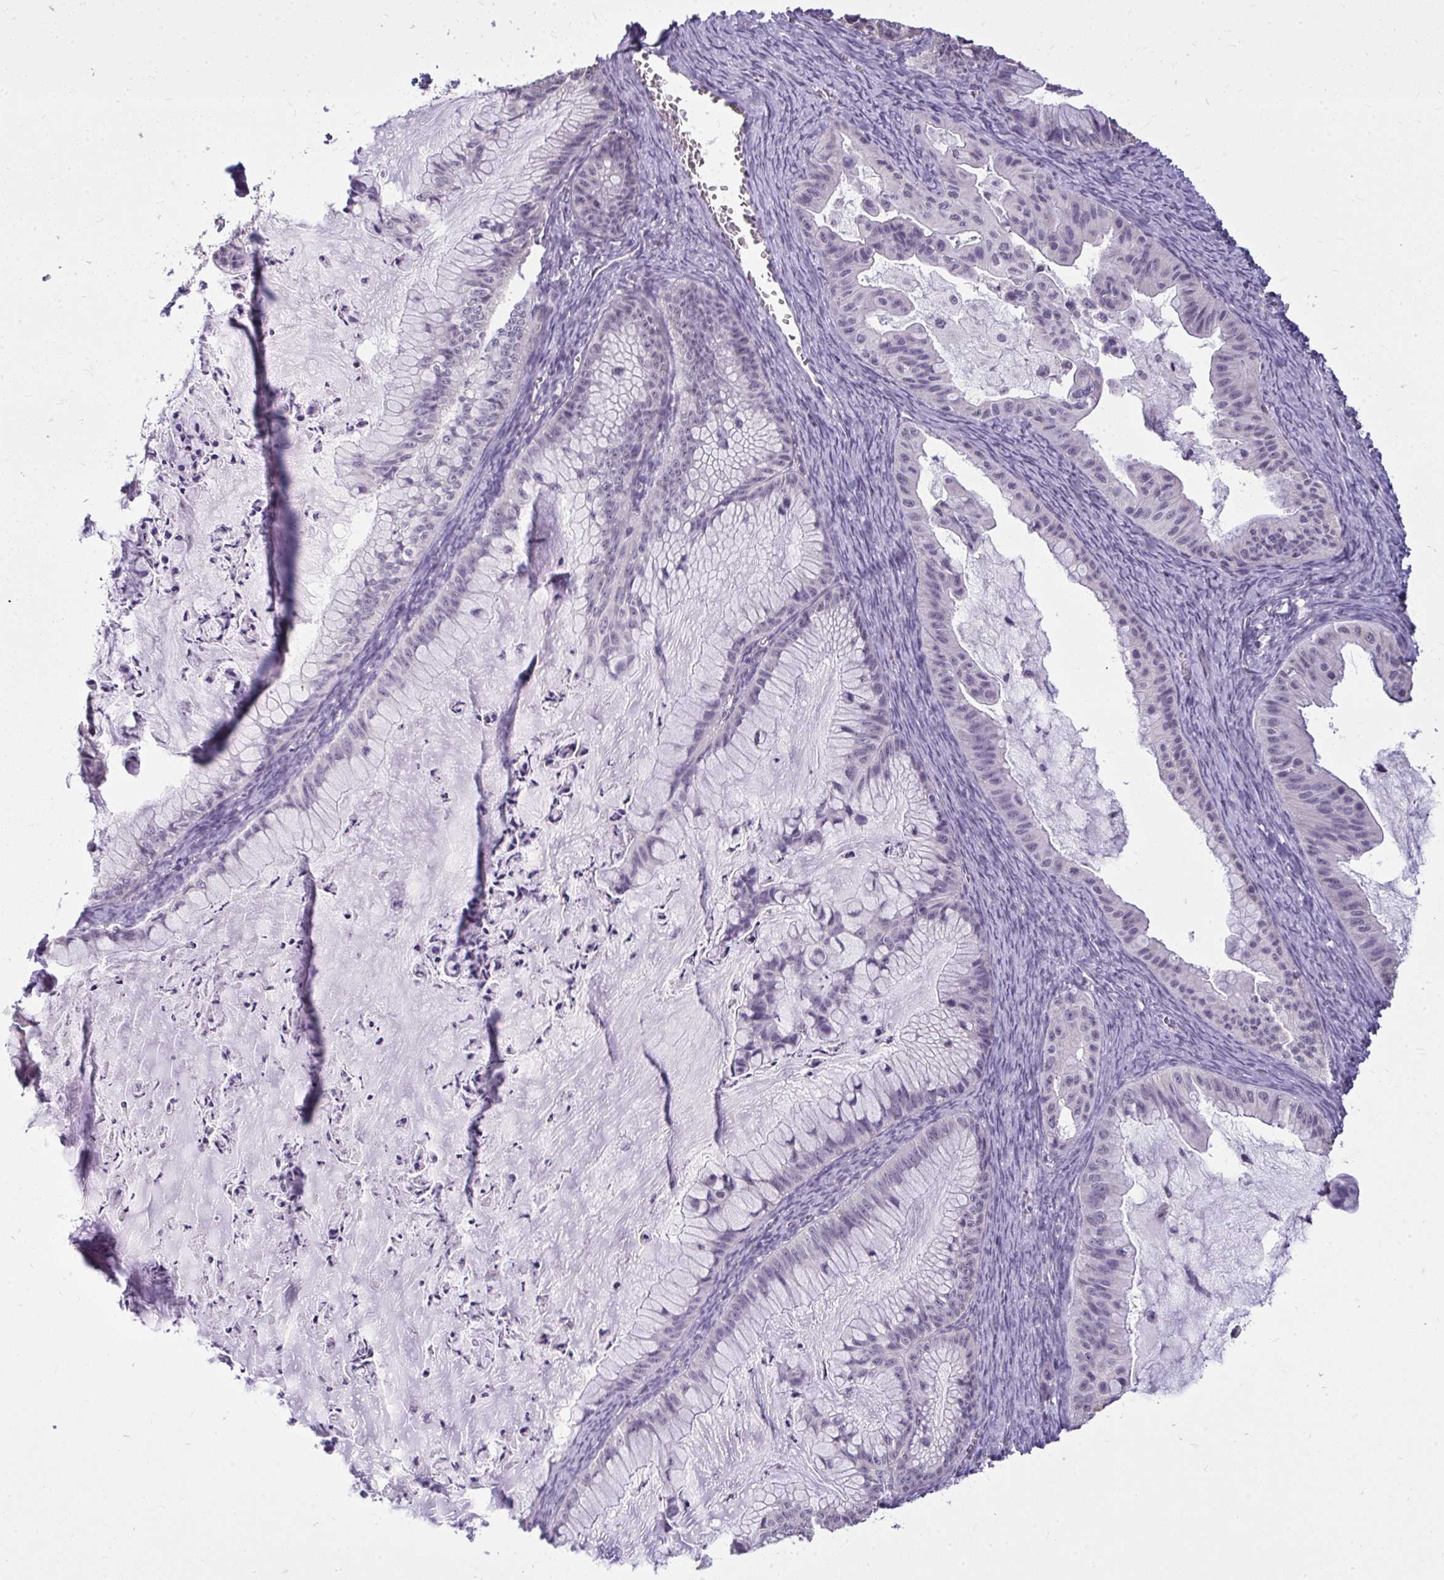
{"staining": {"intensity": "negative", "quantity": "none", "location": "none"}, "tissue": "ovarian cancer", "cell_type": "Tumor cells", "image_type": "cancer", "snomed": [{"axis": "morphology", "description": "Cystadenocarcinoma, mucinous, NOS"}, {"axis": "topography", "description": "Ovary"}], "caption": "This is an IHC micrograph of ovarian cancer. There is no positivity in tumor cells.", "gene": "NPPA", "patient": {"sex": "female", "age": 72}}